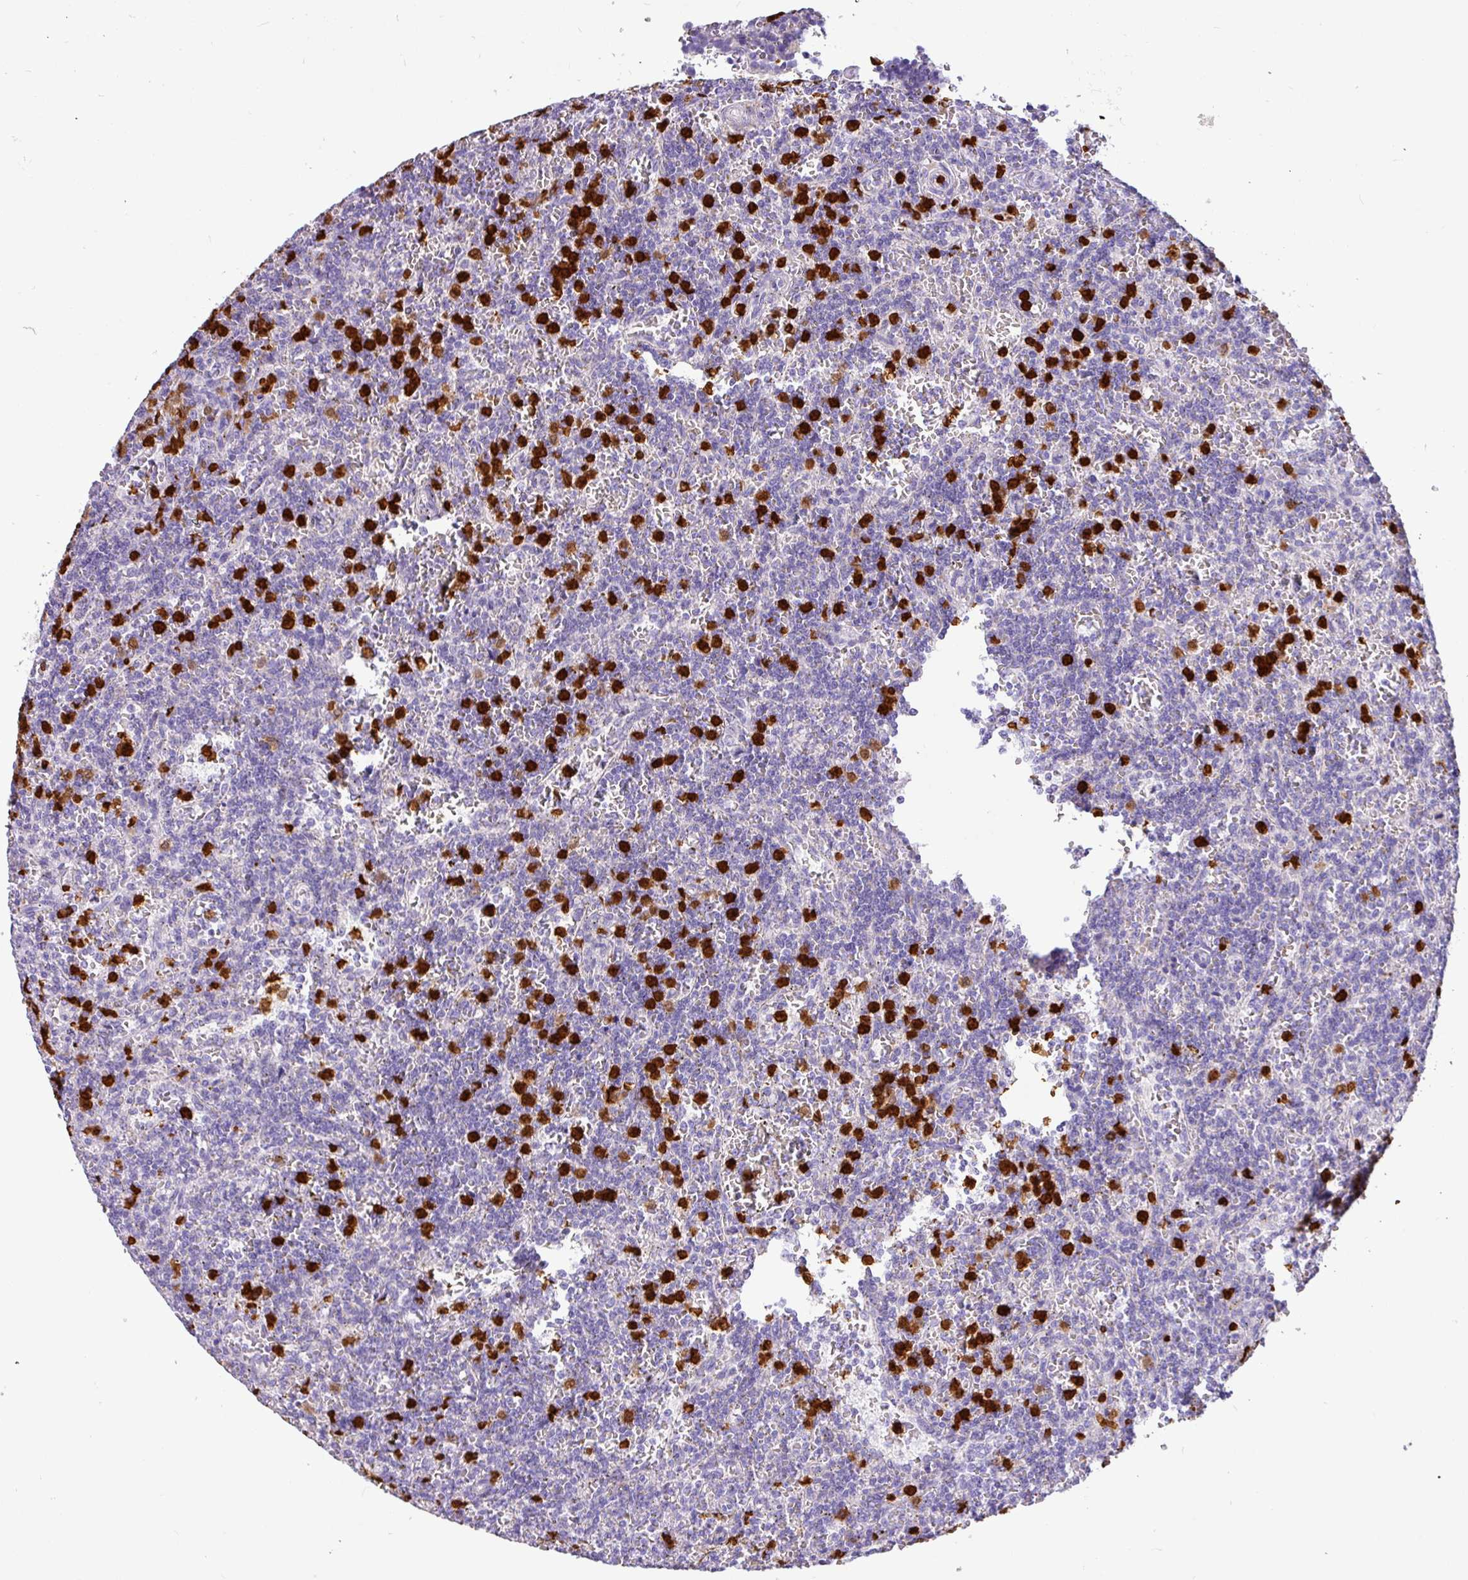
{"staining": {"intensity": "negative", "quantity": "none", "location": "none"}, "tissue": "lymphoma", "cell_type": "Tumor cells", "image_type": "cancer", "snomed": [{"axis": "morphology", "description": "Malignant lymphoma, non-Hodgkin's type, Low grade"}, {"axis": "topography", "description": "Spleen"}], "caption": "Immunohistochemistry photomicrograph of neoplastic tissue: malignant lymphoma, non-Hodgkin's type (low-grade) stained with DAB reveals no significant protein expression in tumor cells.", "gene": "SH2D3C", "patient": {"sex": "male", "age": 73}}